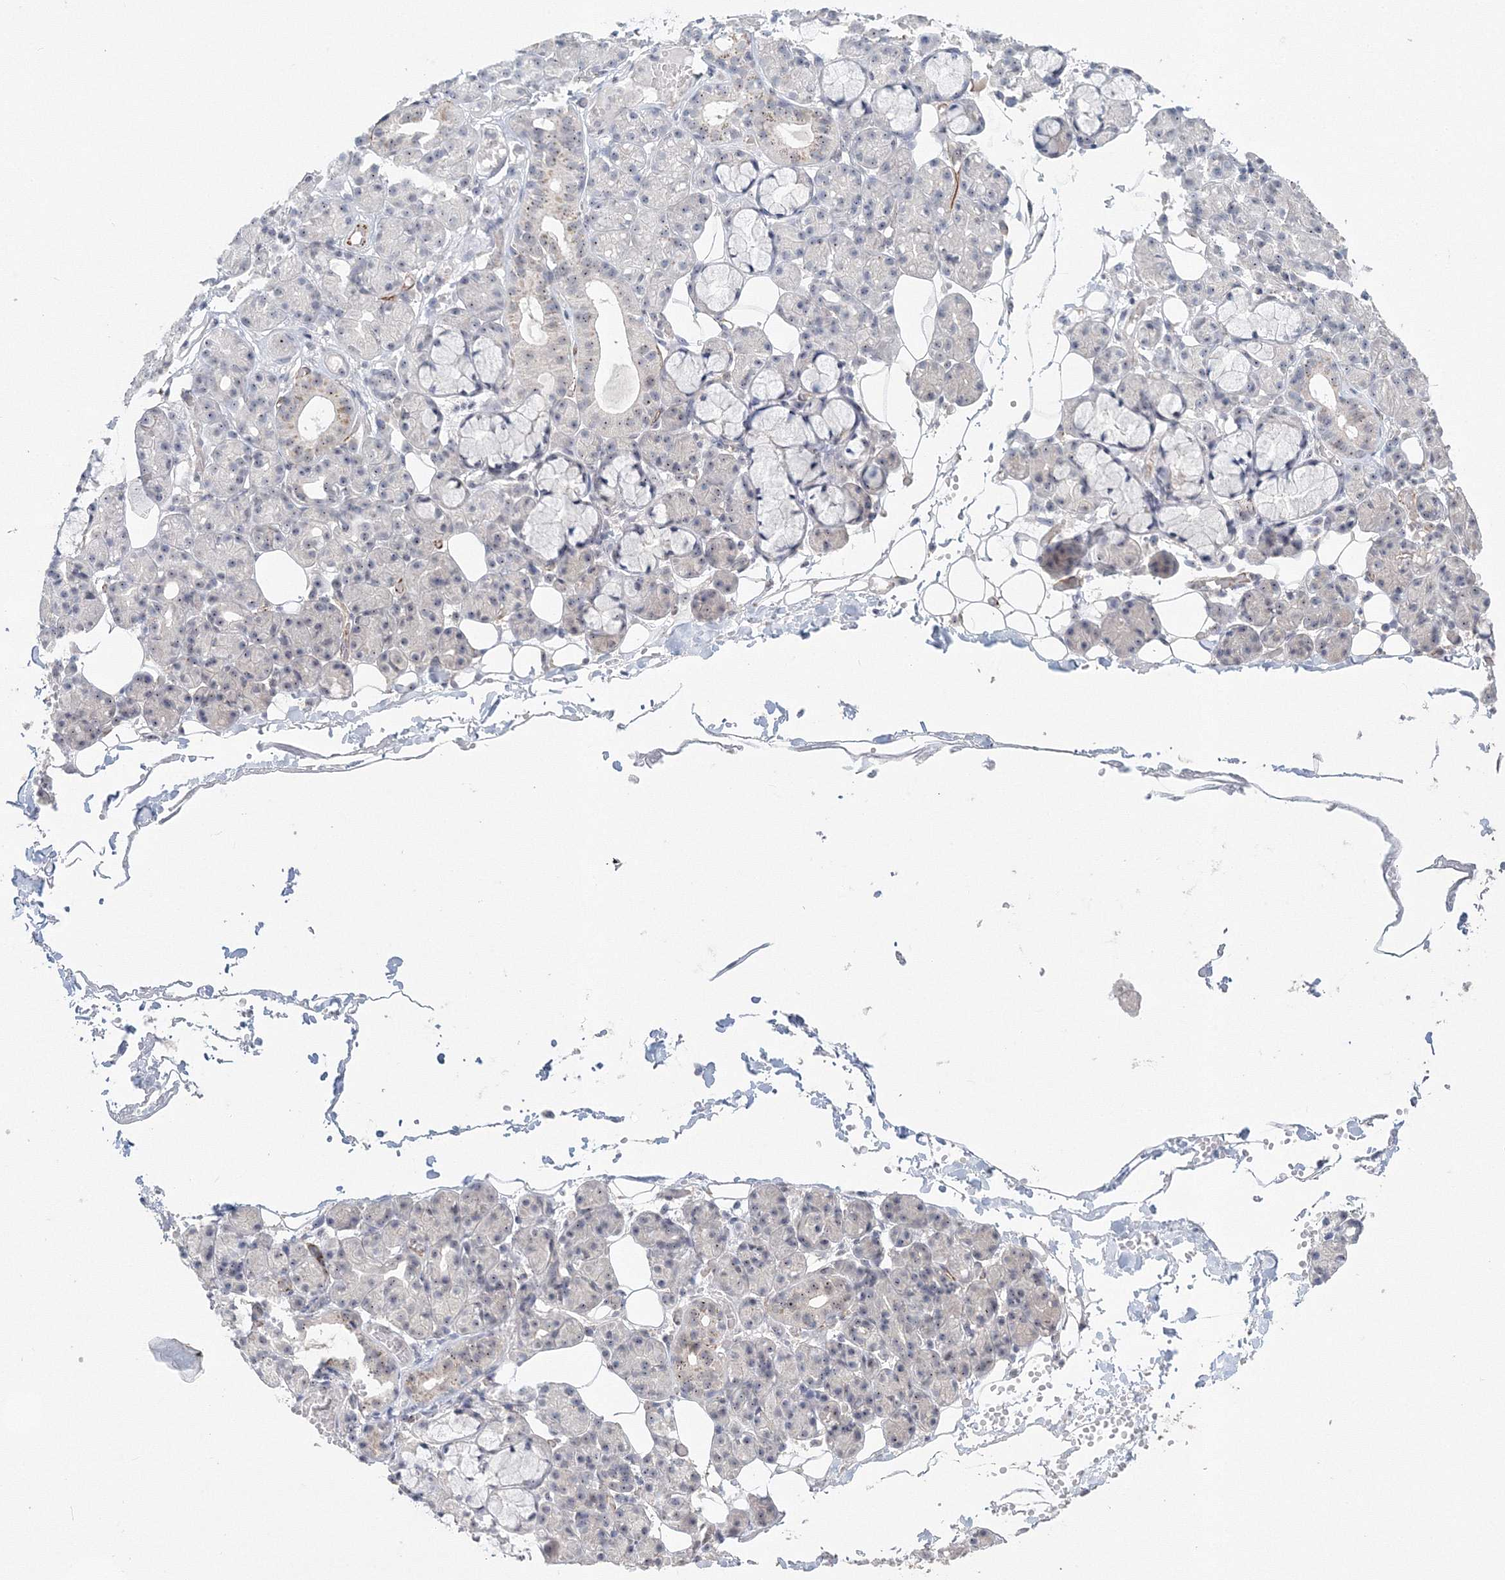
{"staining": {"intensity": "moderate", "quantity": "<25%", "location": "nuclear"}, "tissue": "salivary gland", "cell_type": "Glandular cells", "image_type": "normal", "snomed": [{"axis": "morphology", "description": "Normal tissue, NOS"}, {"axis": "topography", "description": "Salivary gland"}], "caption": "Immunohistochemistry (IHC) photomicrograph of unremarkable salivary gland stained for a protein (brown), which shows low levels of moderate nuclear positivity in about <25% of glandular cells.", "gene": "SIRT7", "patient": {"sex": "male", "age": 63}}